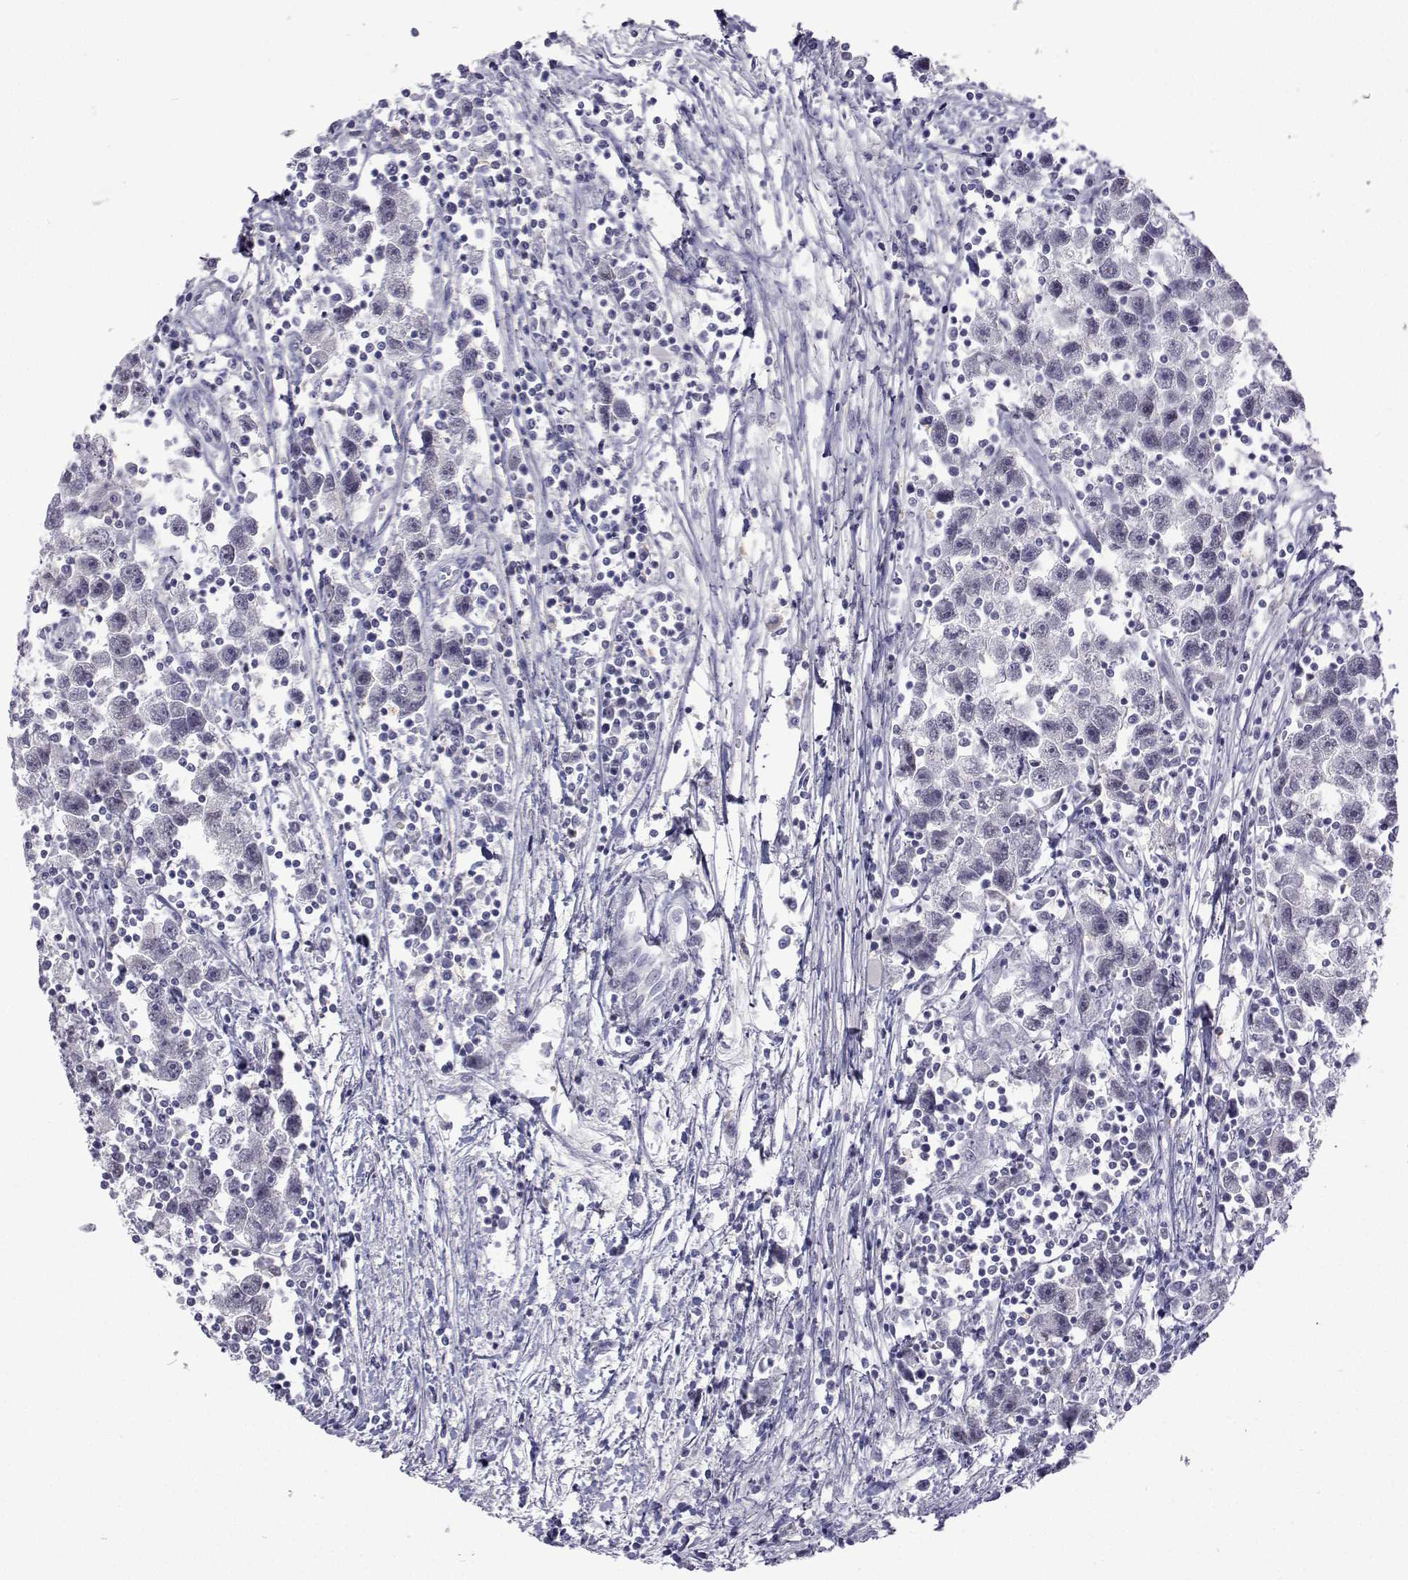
{"staining": {"intensity": "negative", "quantity": "none", "location": "none"}, "tissue": "testis cancer", "cell_type": "Tumor cells", "image_type": "cancer", "snomed": [{"axis": "morphology", "description": "Seminoma, NOS"}, {"axis": "topography", "description": "Testis"}], "caption": "A histopathology image of human testis cancer is negative for staining in tumor cells.", "gene": "GALM", "patient": {"sex": "male", "age": 30}}